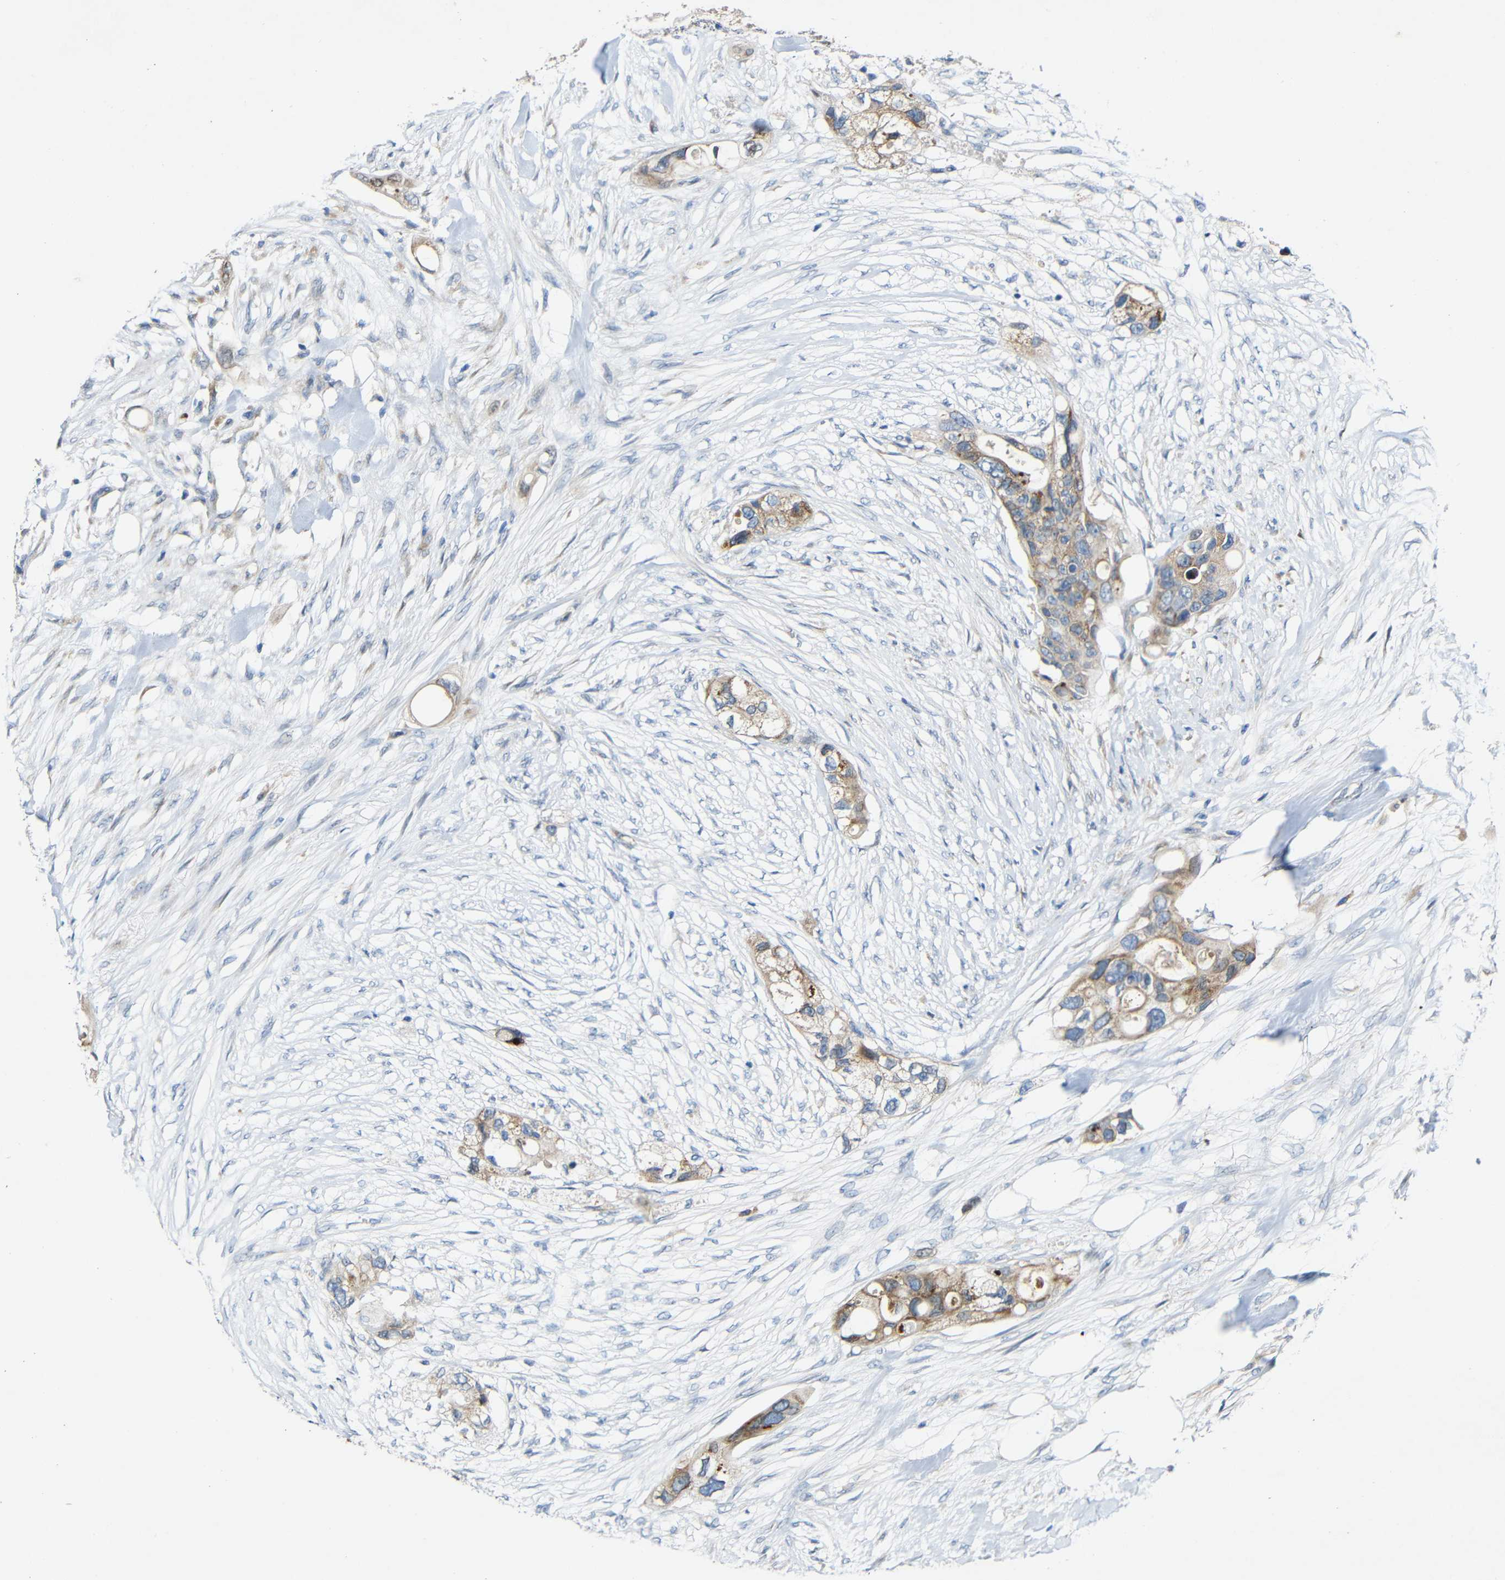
{"staining": {"intensity": "weak", "quantity": ">75%", "location": "cytoplasmic/membranous"}, "tissue": "colorectal cancer", "cell_type": "Tumor cells", "image_type": "cancer", "snomed": [{"axis": "morphology", "description": "Adenocarcinoma, NOS"}, {"axis": "topography", "description": "Colon"}], "caption": "An immunohistochemistry micrograph of neoplastic tissue is shown. Protein staining in brown highlights weak cytoplasmic/membranous positivity in colorectal cancer (adenocarcinoma) within tumor cells.", "gene": "TMEM25", "patient": {"sex": "female", "age": 57}}